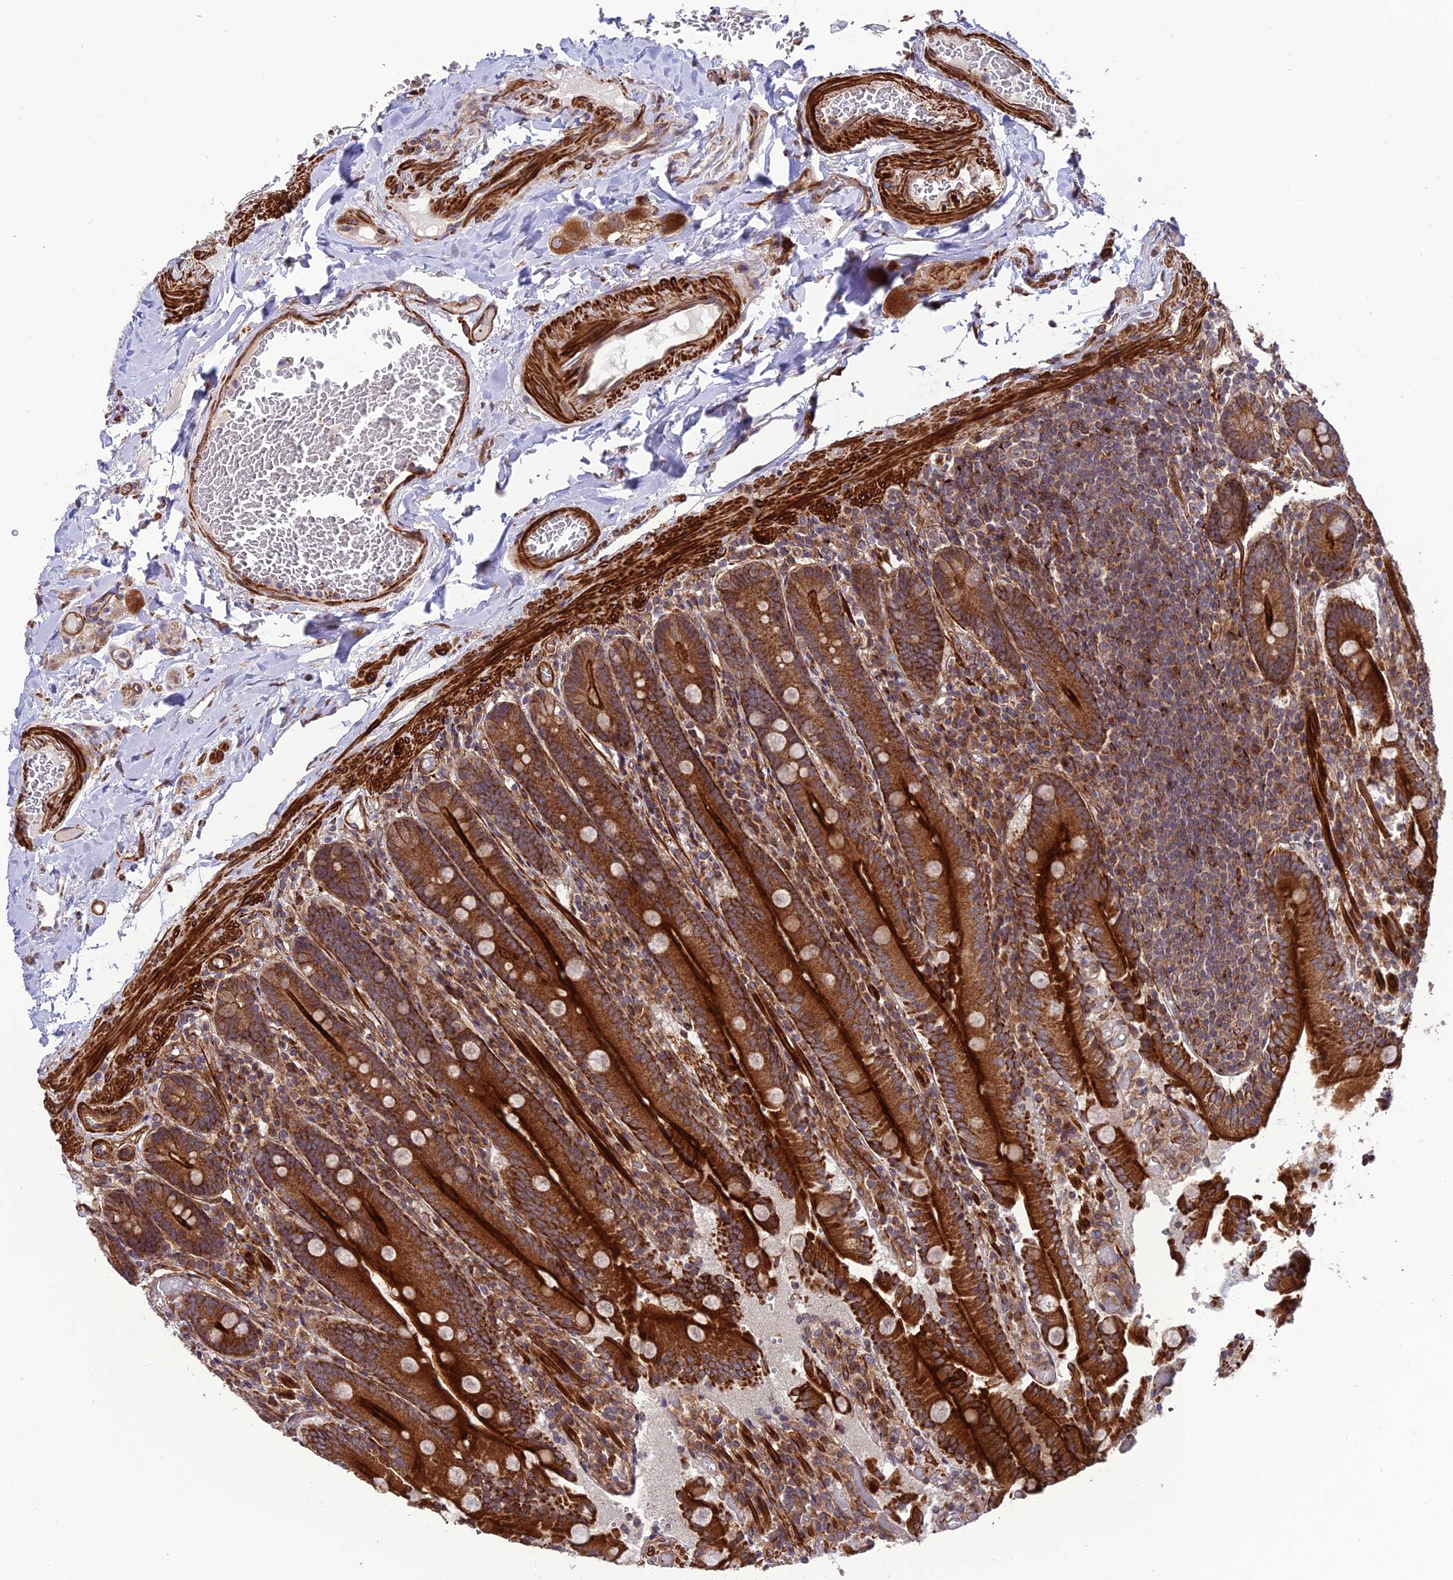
{"staining": {"intensity": "strong", "quantity": ">75%", "location": "cytoplasmic/membranous"}, "tissue": "duodenum", "cell_type": "Glandular cells", "image_type": "normal", "snomed": [{"axis": "morphology", "description": "Normal tissue, NOS"}, {"axis": "topography", "description": "Duodenum"}], "caption": "High-magnification brightfield microscopy of benign duodenum stained with DAB (brown) and counterstained with hematoxylin (blue). glandular cells exhibit strong cytoplasmic/membranous expression is present in approximately>75% of cells. (IHC, brightfield microscopy, high magnification).", "gene": "TNIP3", "patient": {"sex": "female", "age": 62}}